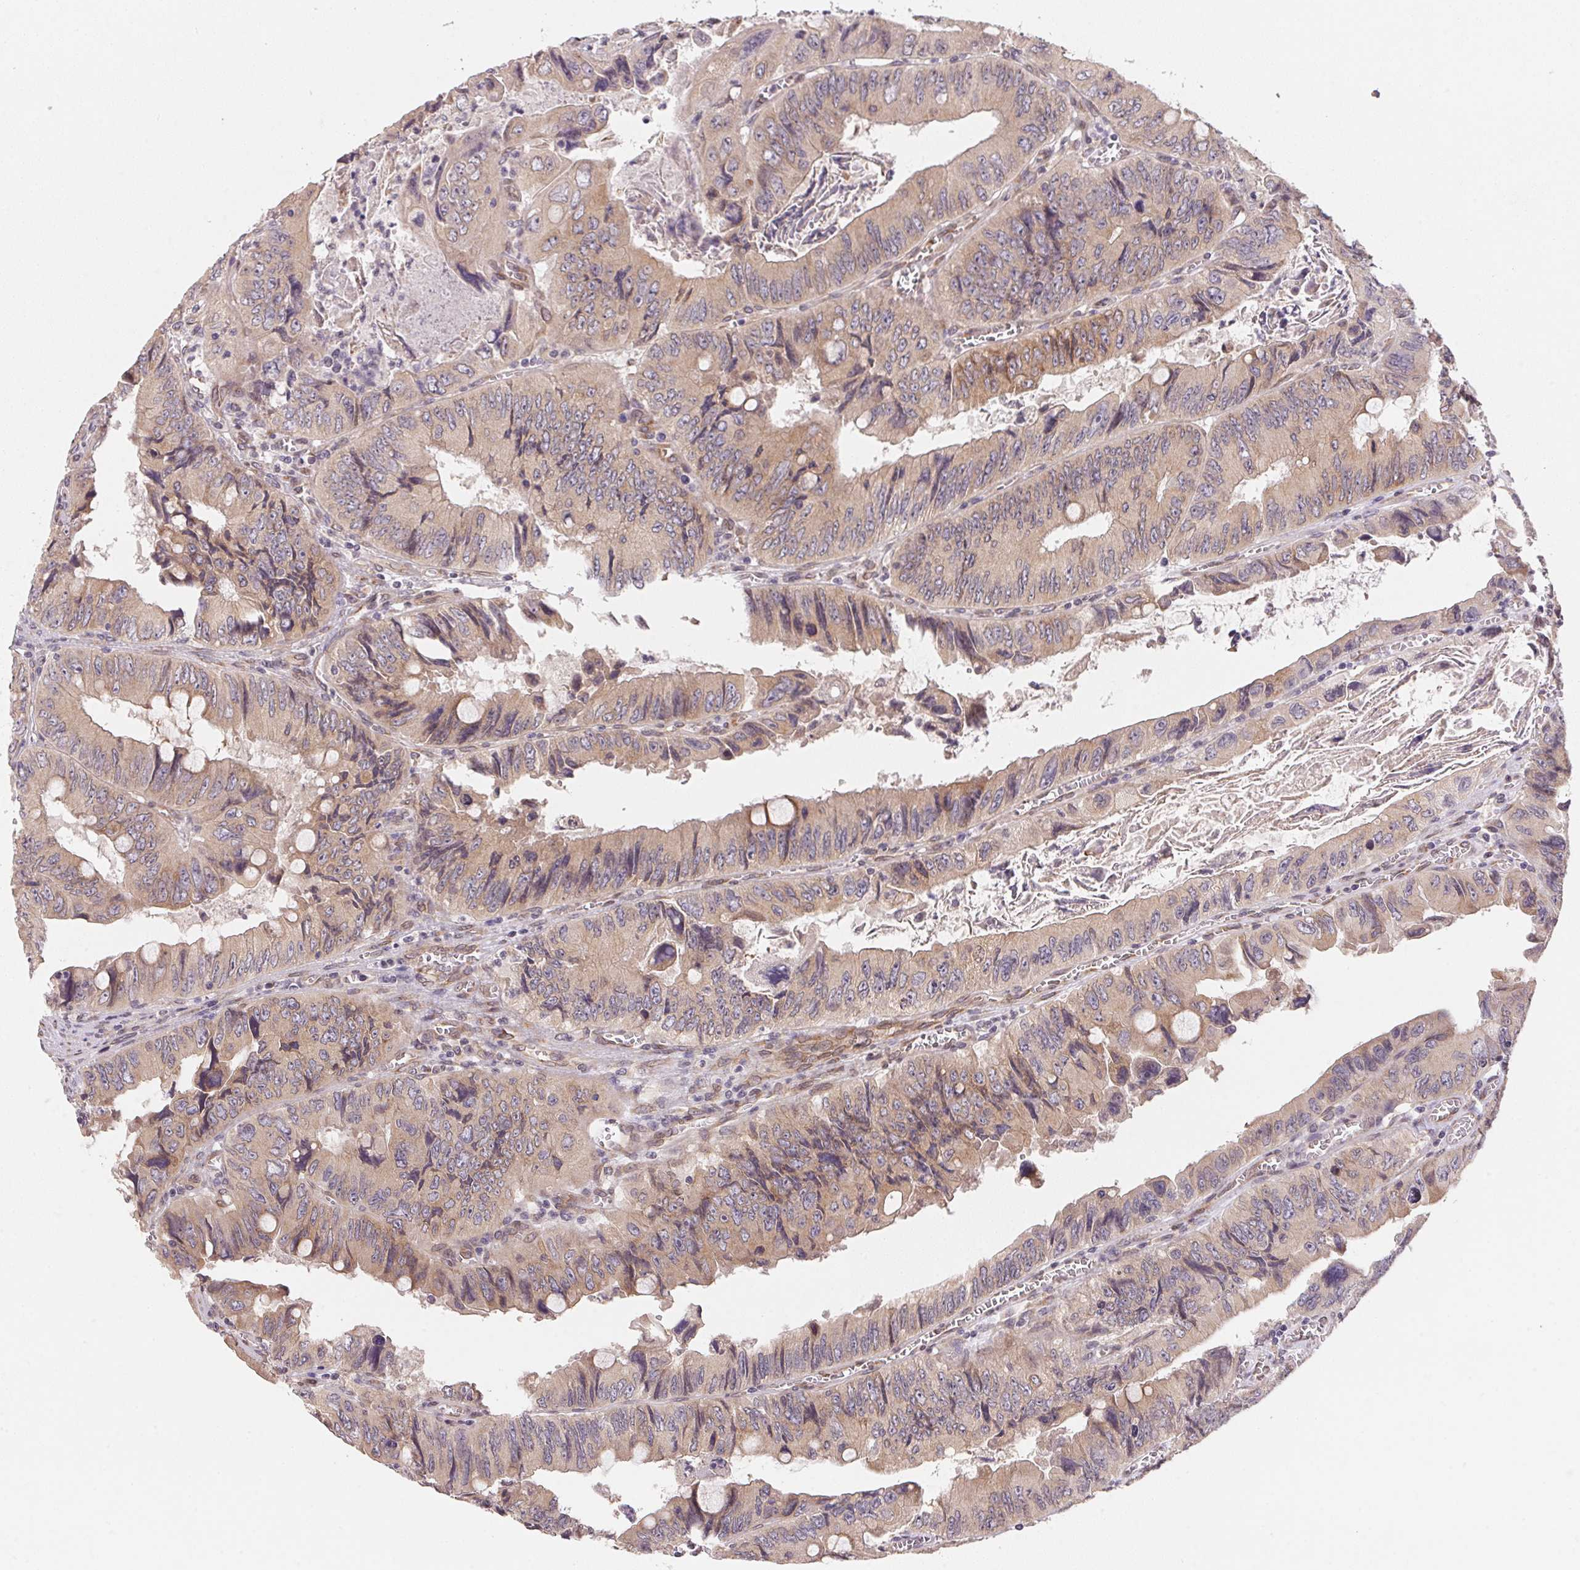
{"staining": {"intensity": "weak", "quantity": ">75%", "location": "cytoplasmic/membranous"}, "tissue": "colorectal cancer", "cell_type": "Tumor cells", "image_type": "cancer", "snomed": [{"axis": "morphology", "description": "Adenocarcinoma, NOS"}, {"axis": "topography", "description": "Colon"}], "caption": "Immunohistochemistry (DAB (3,3'-diaminobenzidine)) staining of human colorectal cancer (adenocarcinoma) exhibits weak cytoplasmic/membranous protein expression in about >75% of tumor cells.", "gene": "EI24", "patient": {"sex": "female", "age": 84}}